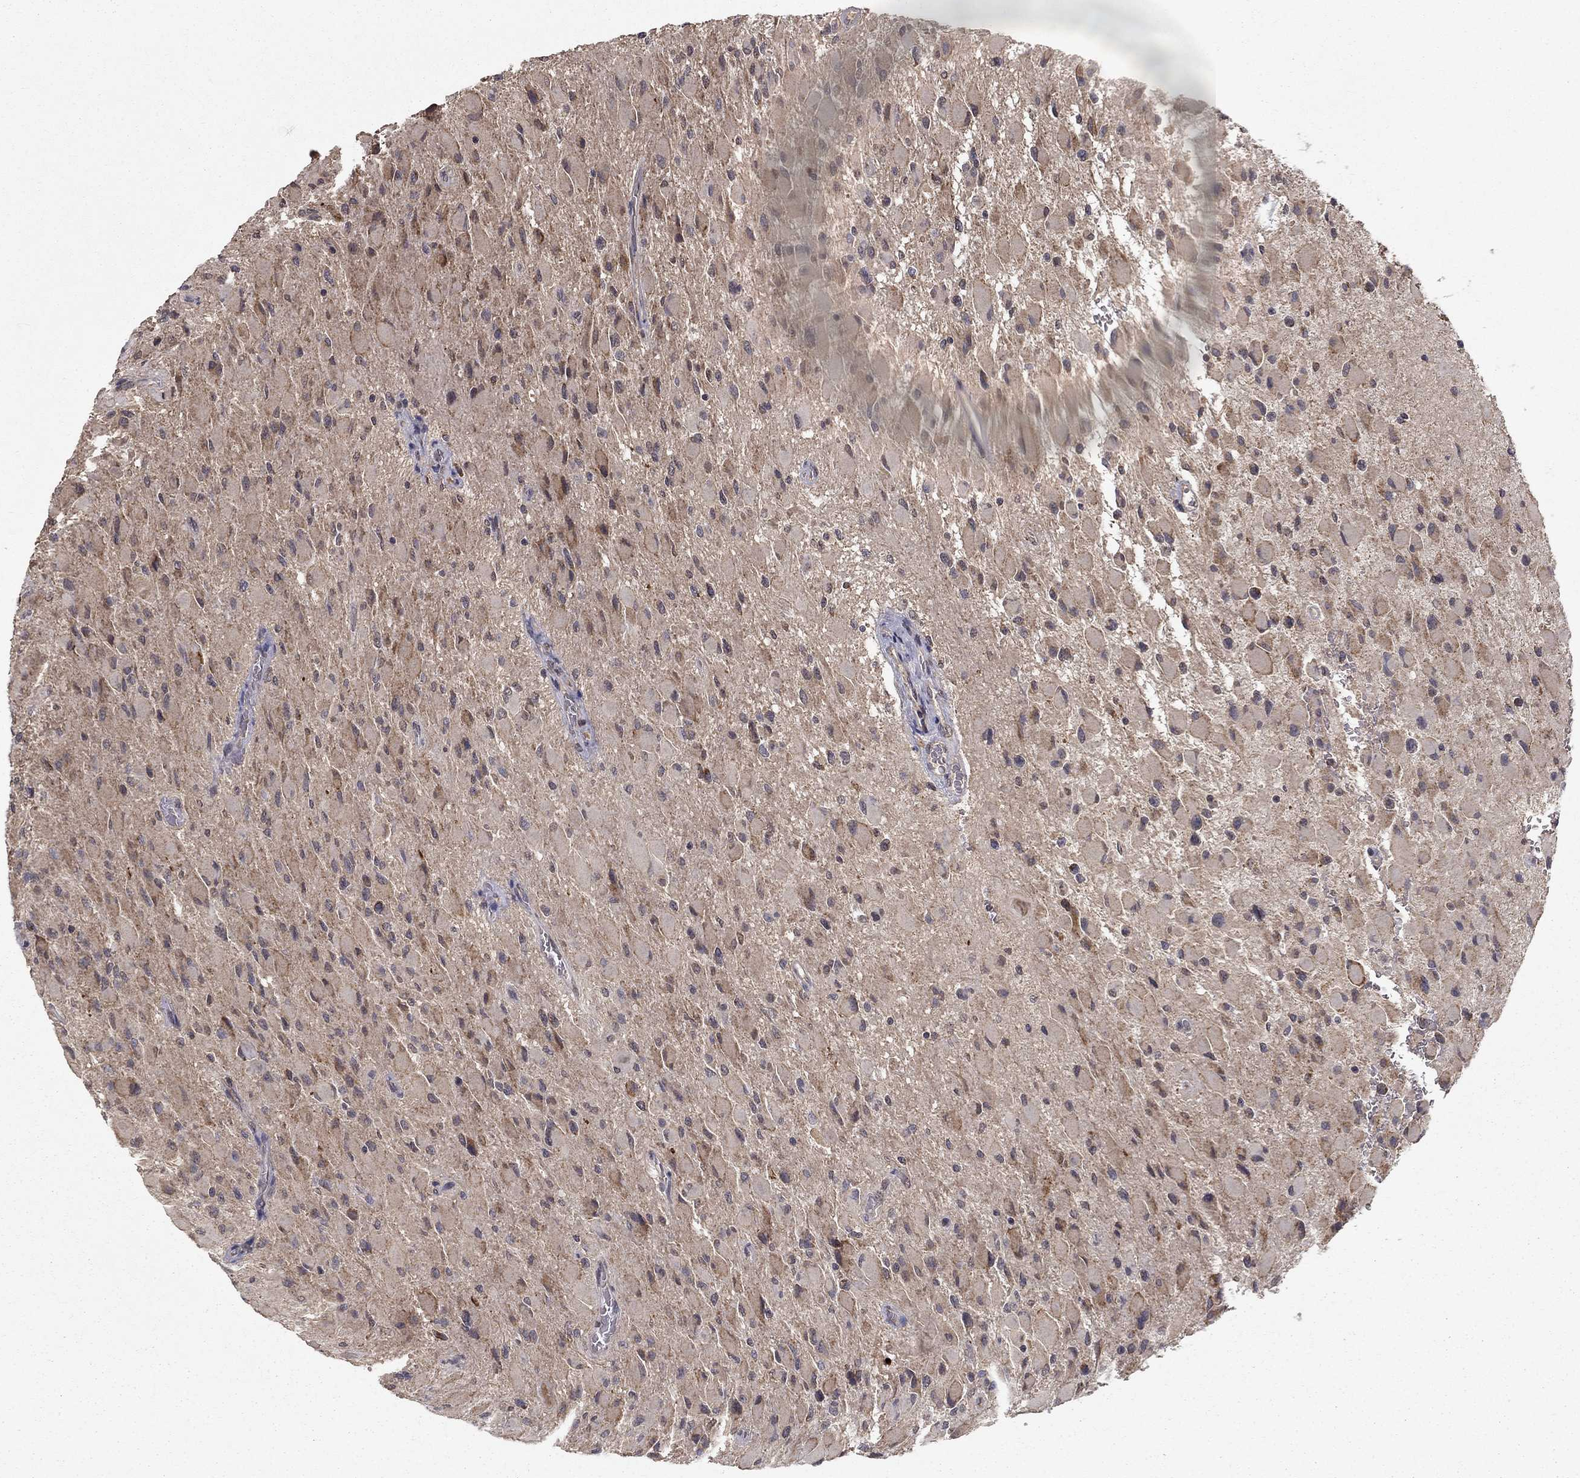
{"staining": {"intensity": "negative", "quantity": "none", "location": "none"}, "tissue": "glioma", "cell_type": "Tumor cells", "image_type": "cancer", "snomed": [{"axis": "morphology", "description": "Glioma, malignant, High grade"}, {"axis": "topography", "description": "Cerebral cortex"}], "caption": "Immunohistochemistry (IHC) image of malignant high-grade glioma stained for a protein (brown), which shows no positivity in tumor cells.", "gene": "SLC2A13", "patient": {"sex": "female", "age": 36}}